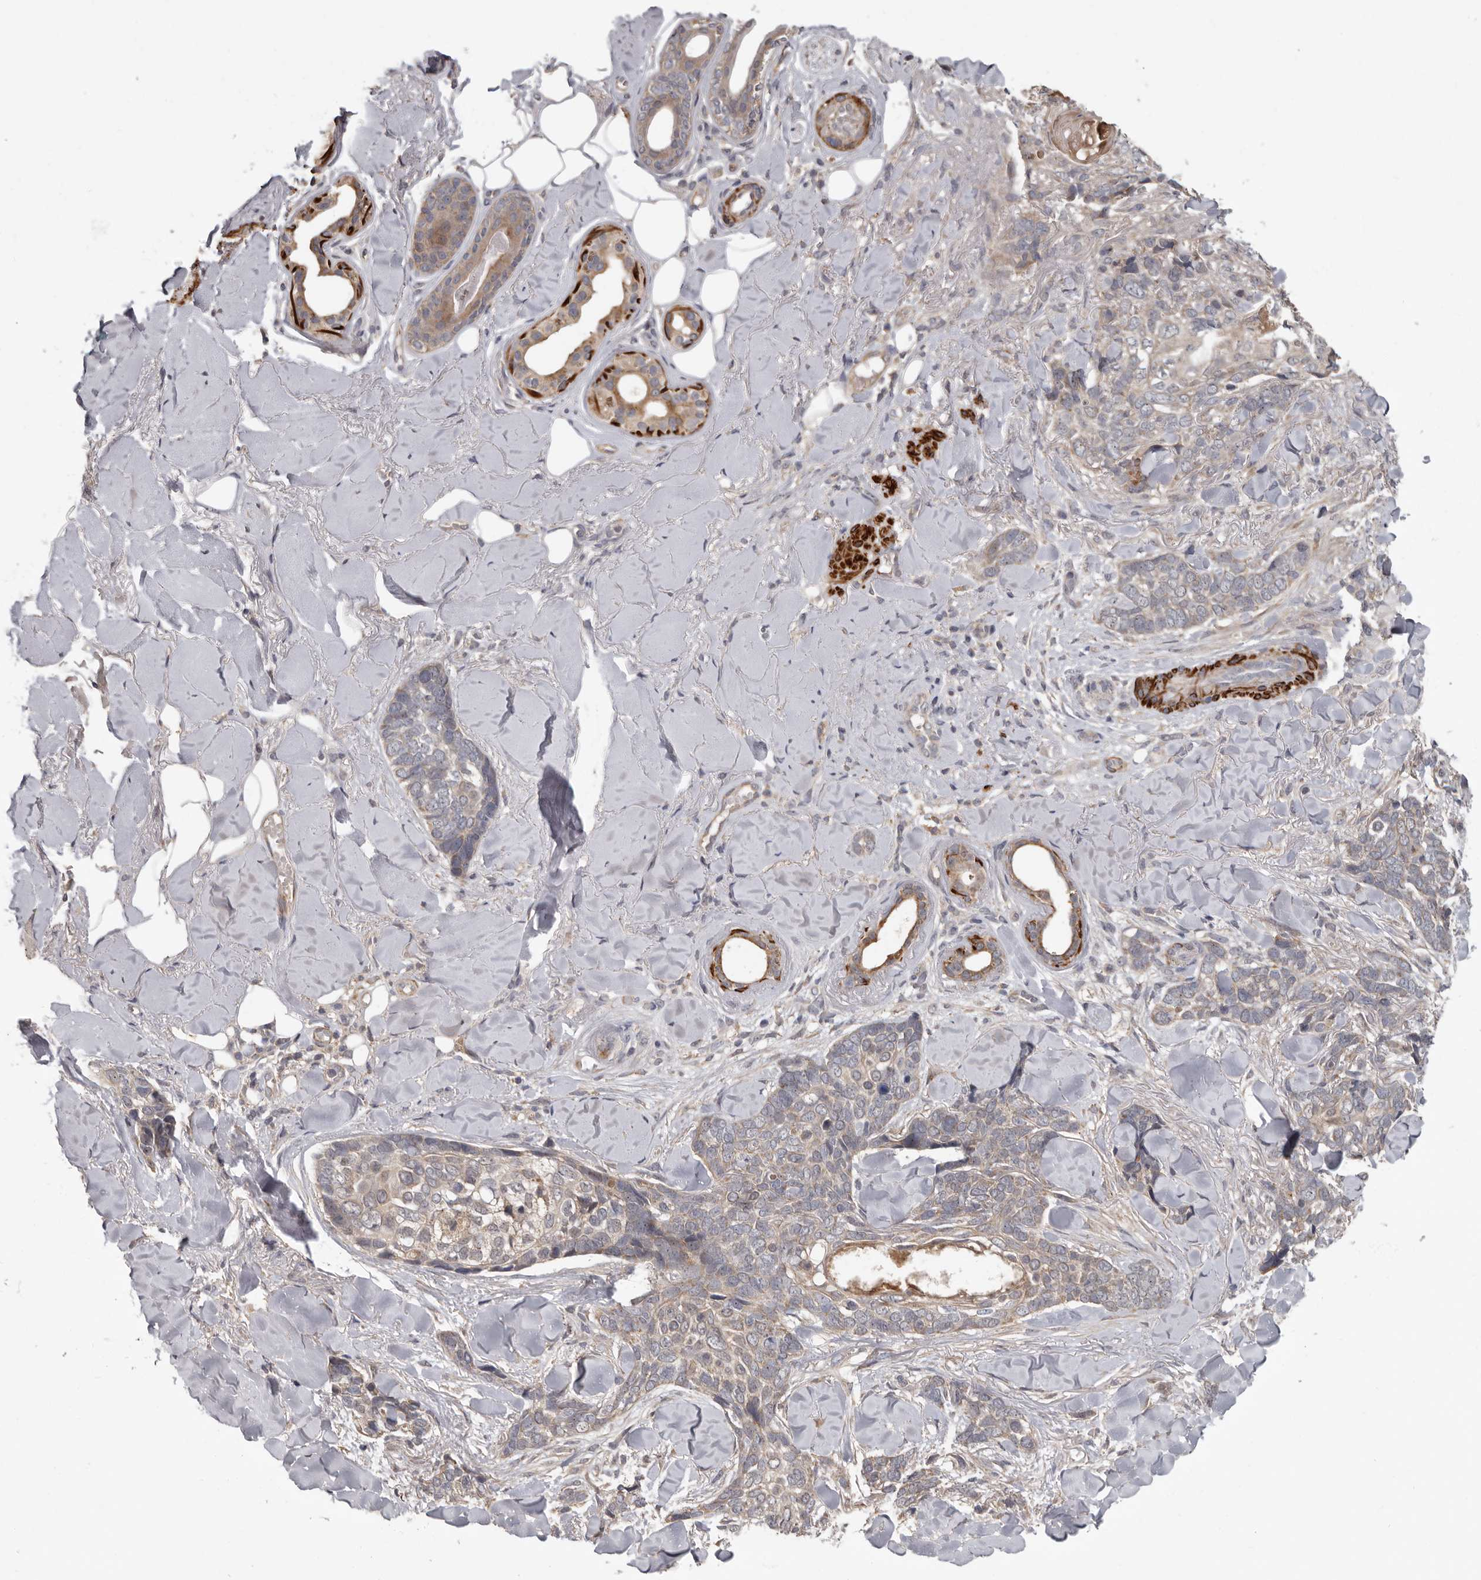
{"staining": {"intensity": "weak", "quantity": "<25%", "location": "cytoplasmic/membranous"}, "tissue": "skin cancer", "cell_type": "Tumor cells", "image_type": "cancer", "snomed": [{"axis": "morphology", "description": "Basal cell carcinoma"}, {"axis": "topography", "description": "Skin"}], "caption": "The immunohistochemistry (IHC) image has no significant positivity in tumor cells of skin cancer tissue. Nuclei are stained in blue.", "gene": "FGFR4", "patient": {"sex": "female", "age": 82}}